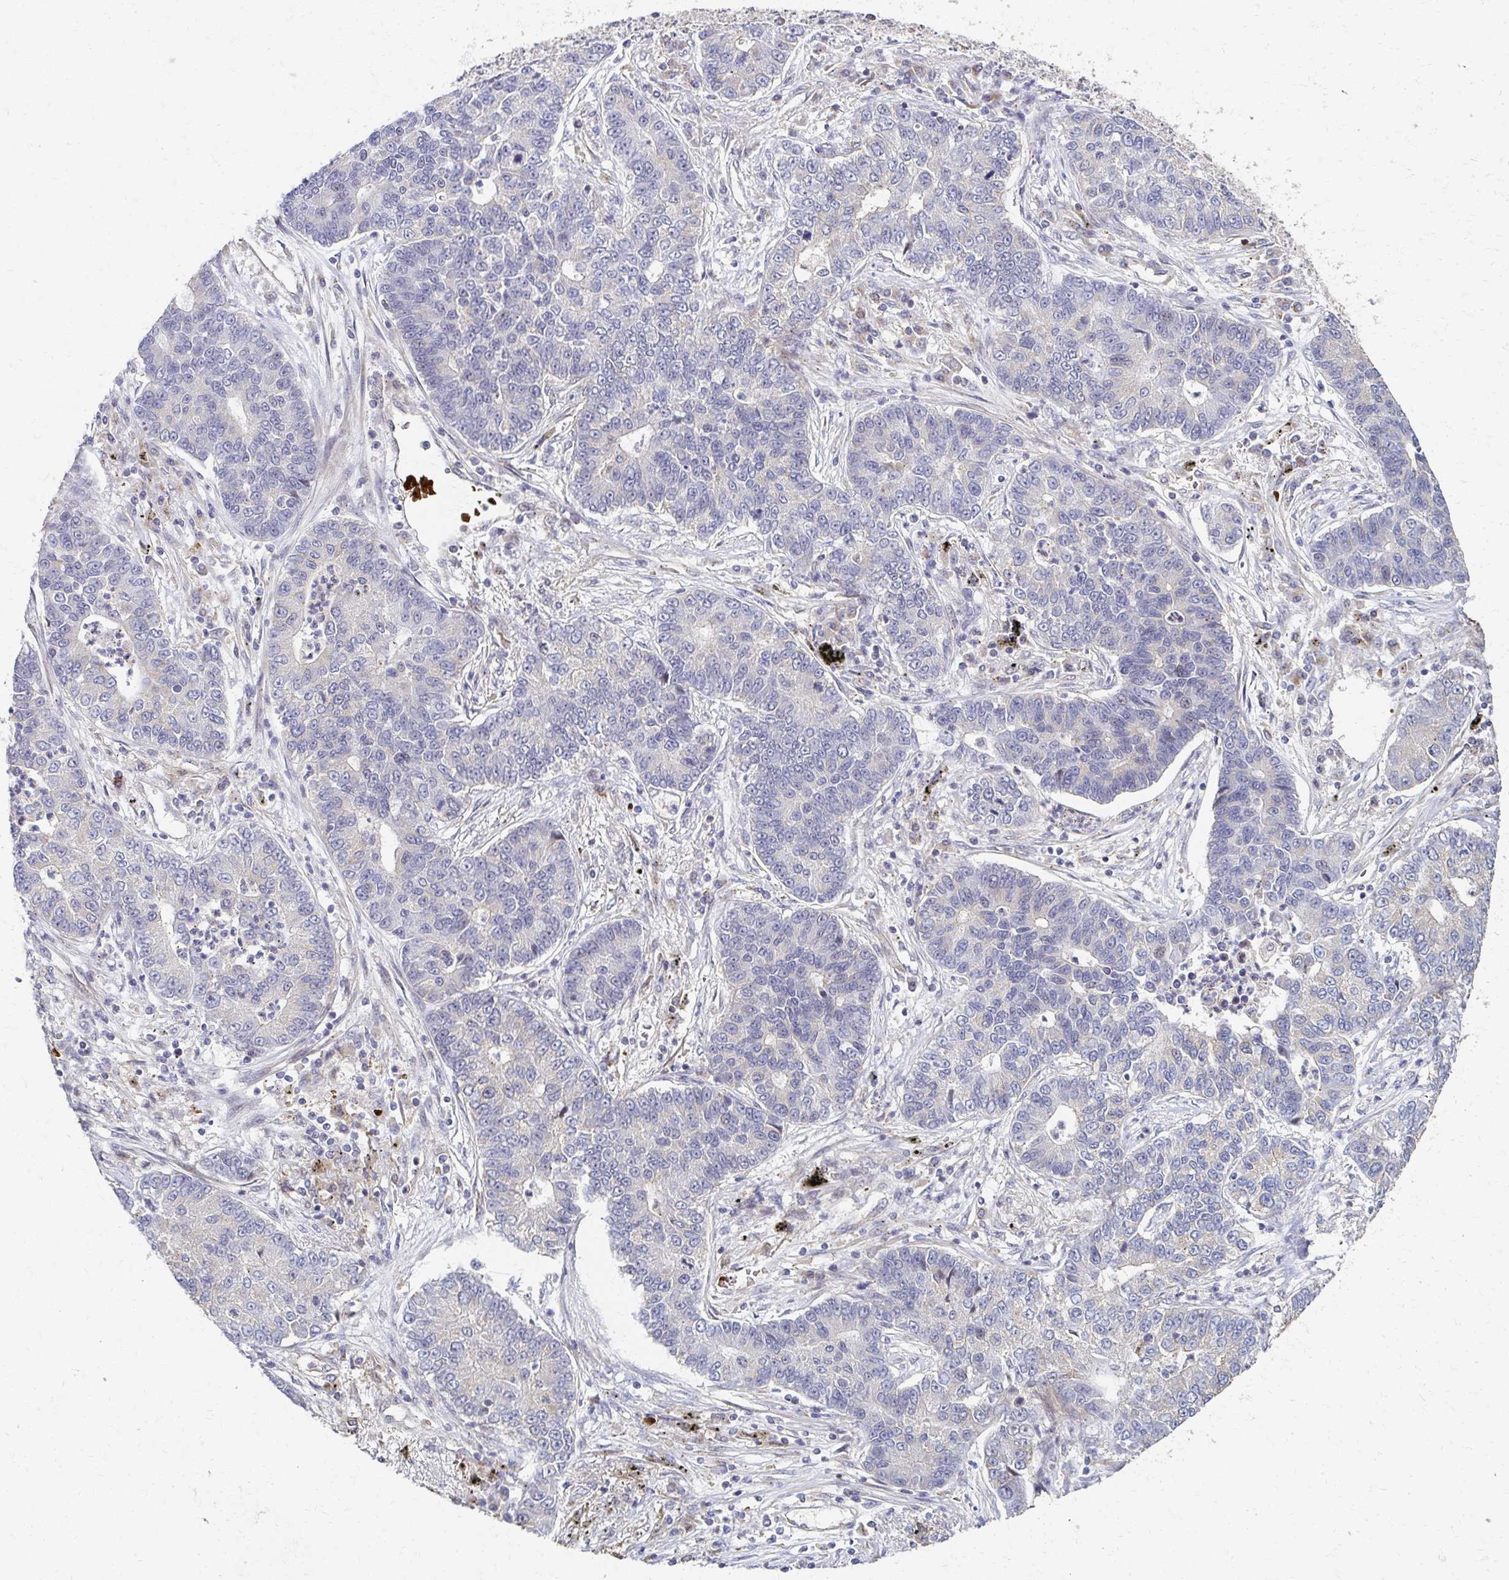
{"staining": {"intensity": "negative", "quantity": "none", "location": "none"}, "tissue": "lung cancer", "cell_type": "Tumor cells", "image_type": "cancer", "snomed": [{"axis": "morphology", "description": "Adenocarcinoma, NOS"}, {"axis": "topography", "description": "Lung"}], "caption": "Human lung adenocarcinoma stained for a protein using IHC shows no expression in tumor cells.", "gene": "SKA2", "patient": {"sex": "female", "age": 57}}